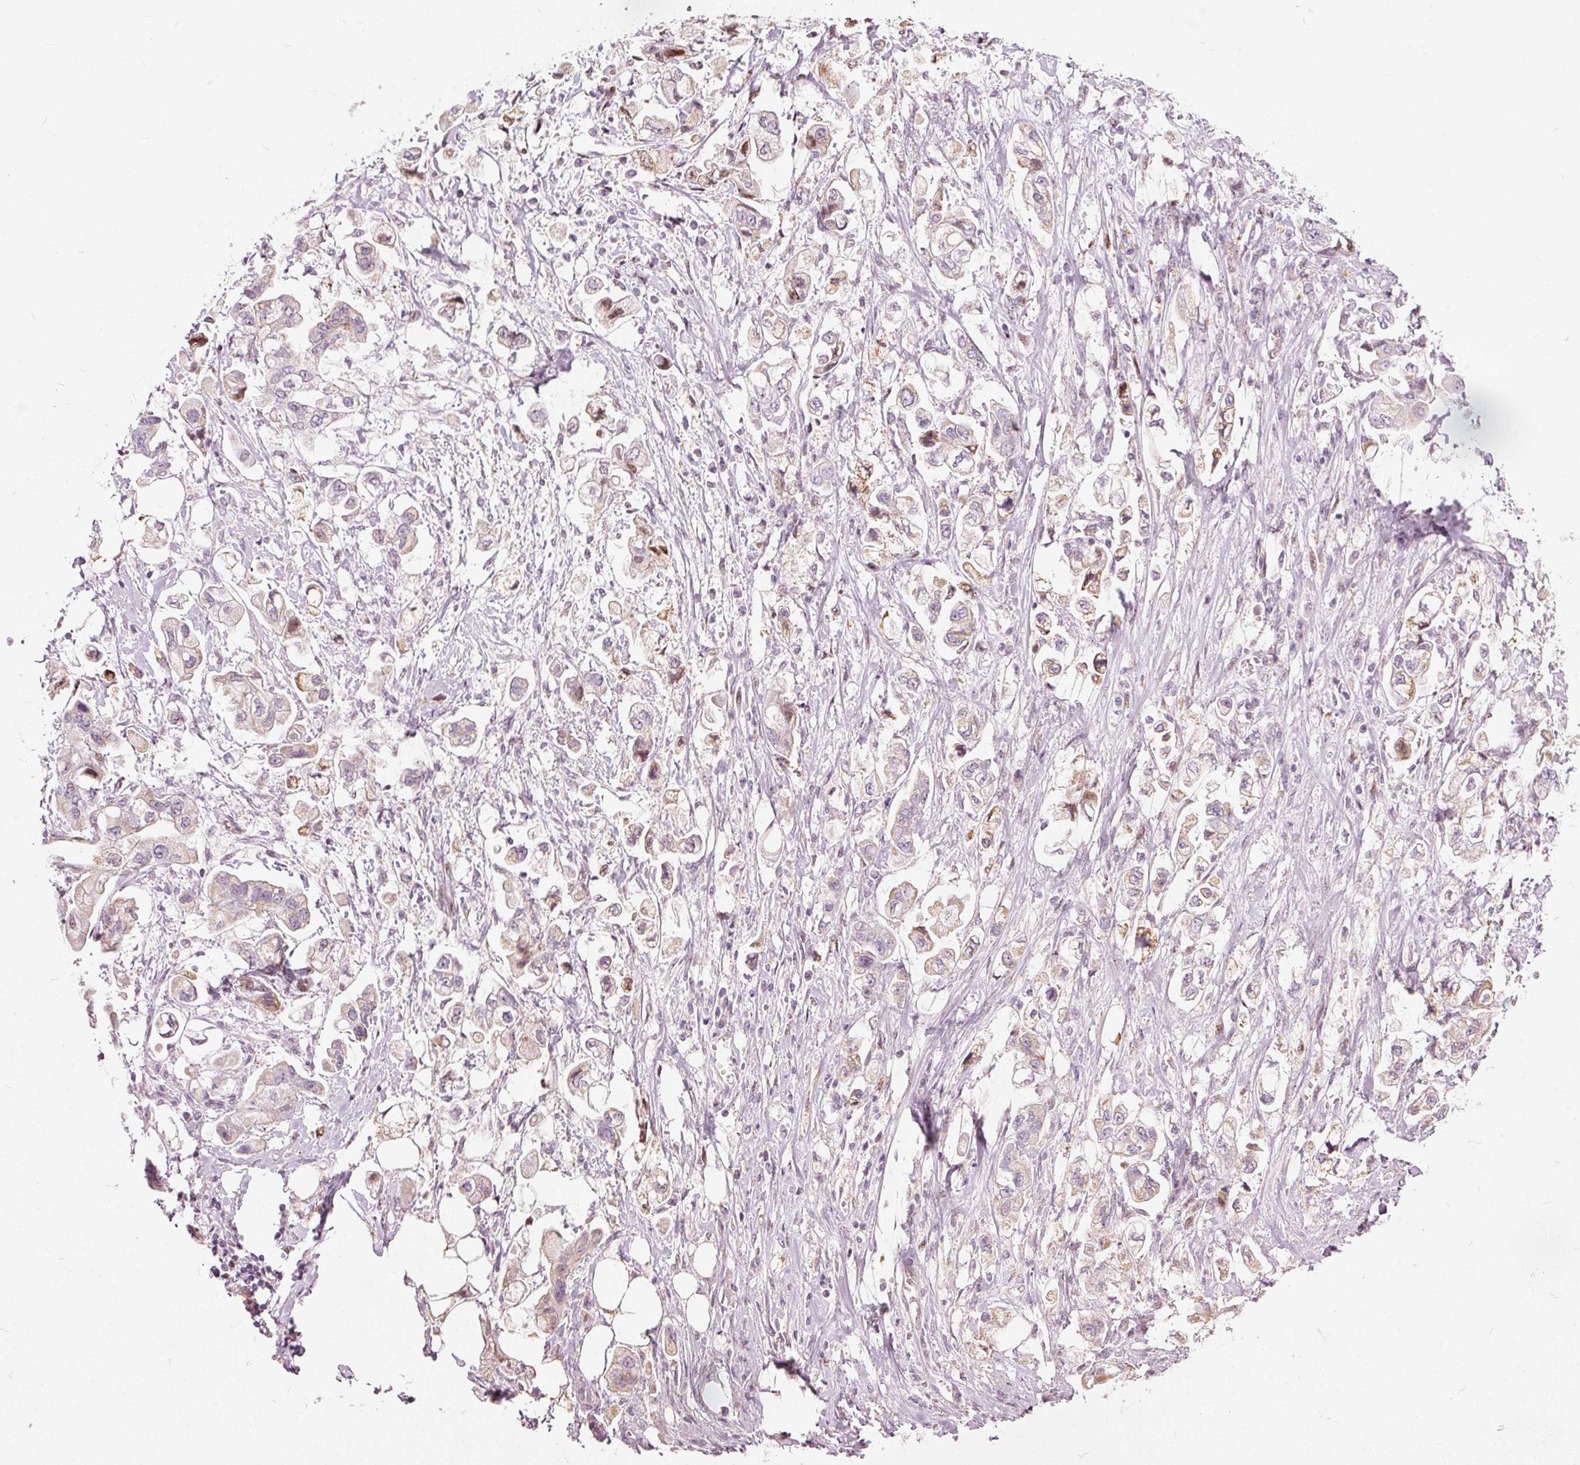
{"staining": {"intensity": "weak", "quantity": "25%-75%", "location": "cytoplasmic/membranous"}, "tissue": "stomach cancer", "cell_type": "Tumor cells", "image_type": "cancer", "snomed": [{"axis": "morphology", "description": "Adenocarcinoma, NOS"}, {"axis": "topography", "description": "Stomach"}], "caption": "IHC staining of adenocarcinoma (stomach), which reveals low levels of weak cytoplasmic/membranous staining in about 25%-75% of tumor cells indicating weak cytoplasmic/membranous protein staining. The staining was performed using DAB (brown) for protein detection and nuclei were counterstained in hematoxylin (blue).", "gene": "RNF39", "patient": {"sex": "male", "age": 62}}